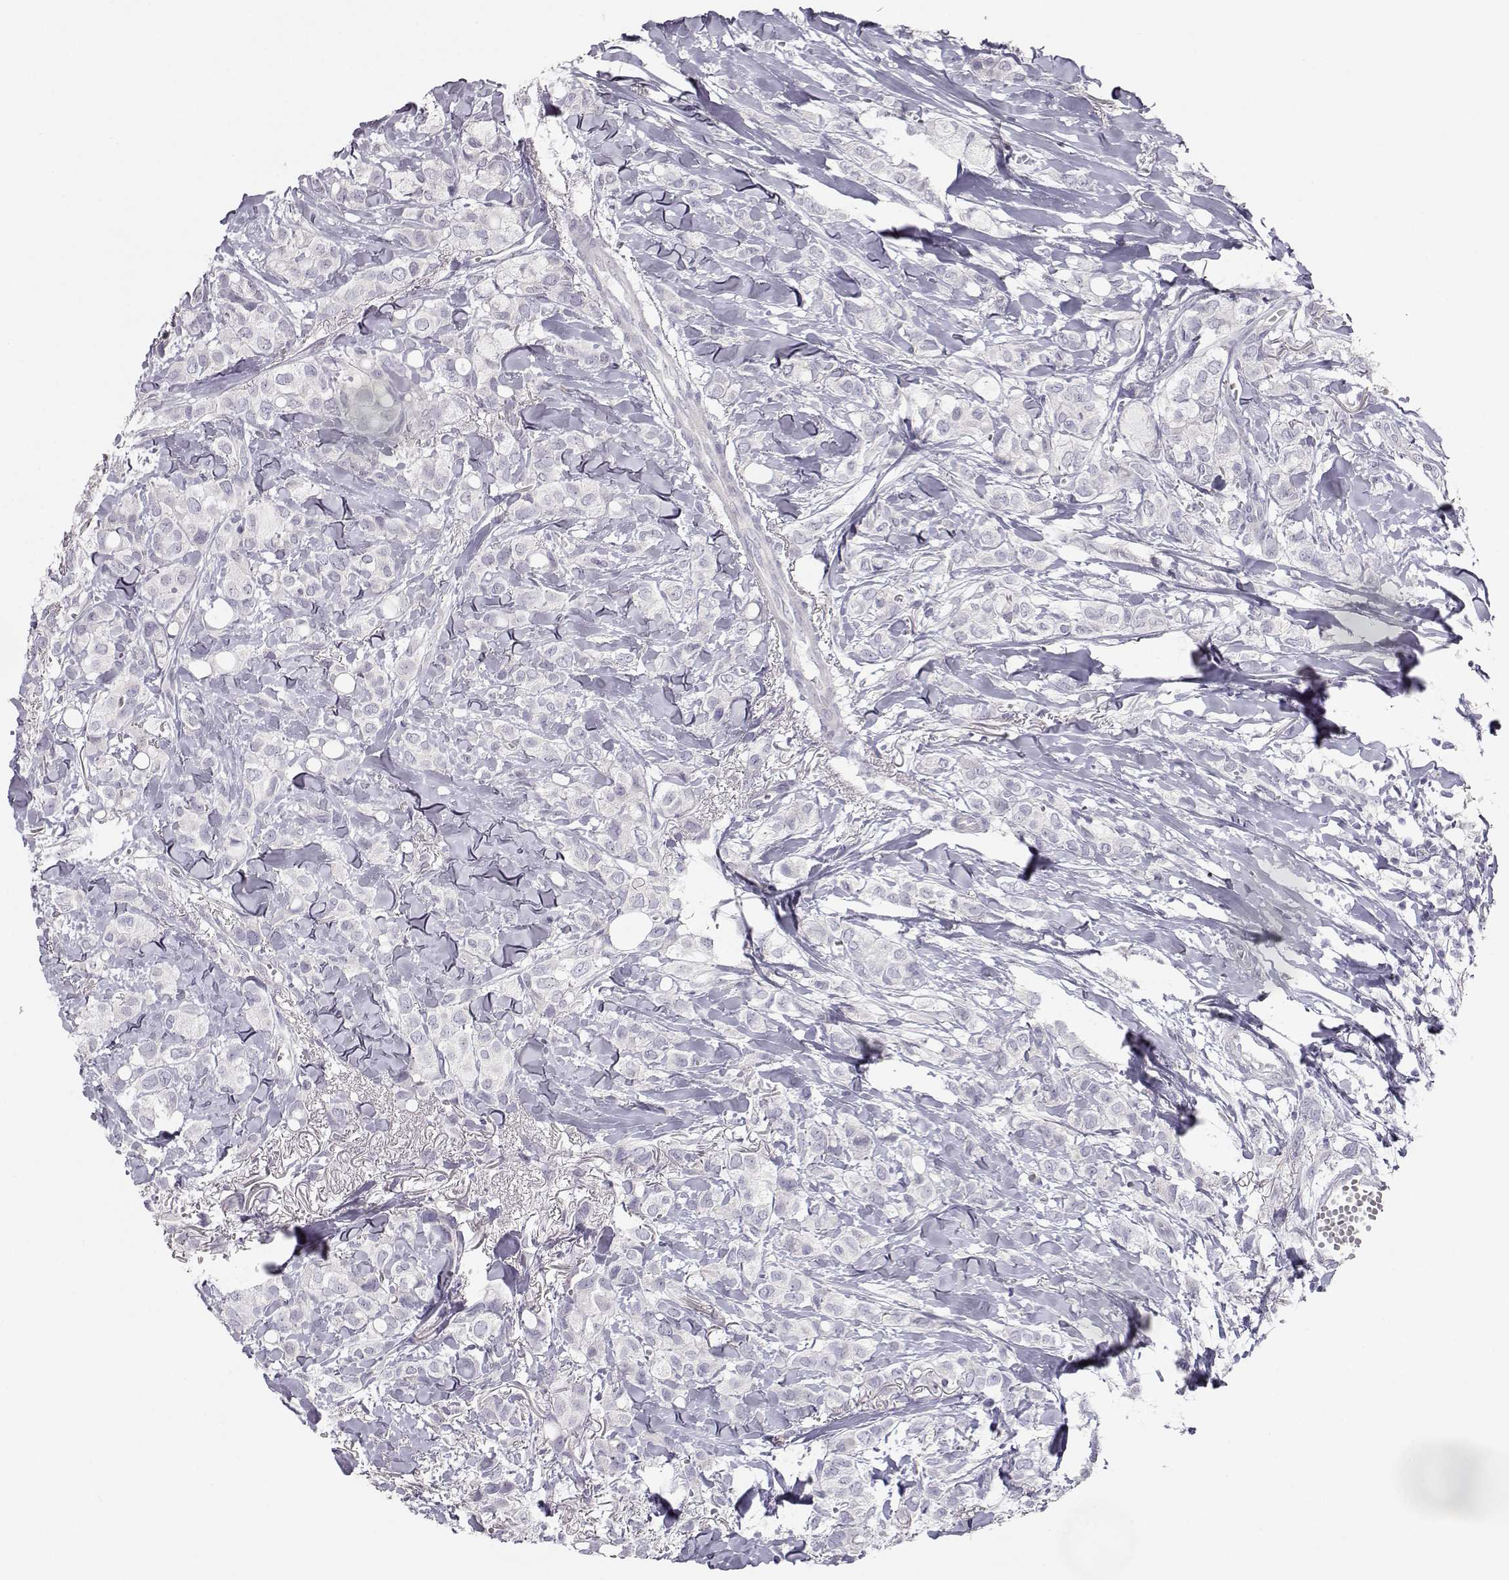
{"staining": {"intensity": "negative", "quantity": "none", "location": "none"}, "tissue": "breast cancer", "cell_type": "Tumor cells", "image_type": "cancer", "snomed": [{"axis": "morphology", "description": "Duct carcinoma"}, {"axis": "topography", "description": "Breast"}], "caption": "High power microscopy micrograph of an immunohistochemistry (IHC) image of breast cancer (invasive ductal carcinoma), revealing no significant expression in tumor cells.", "gene": "MYCBPAP", "patient": {"sex": "female", "age": 85}}